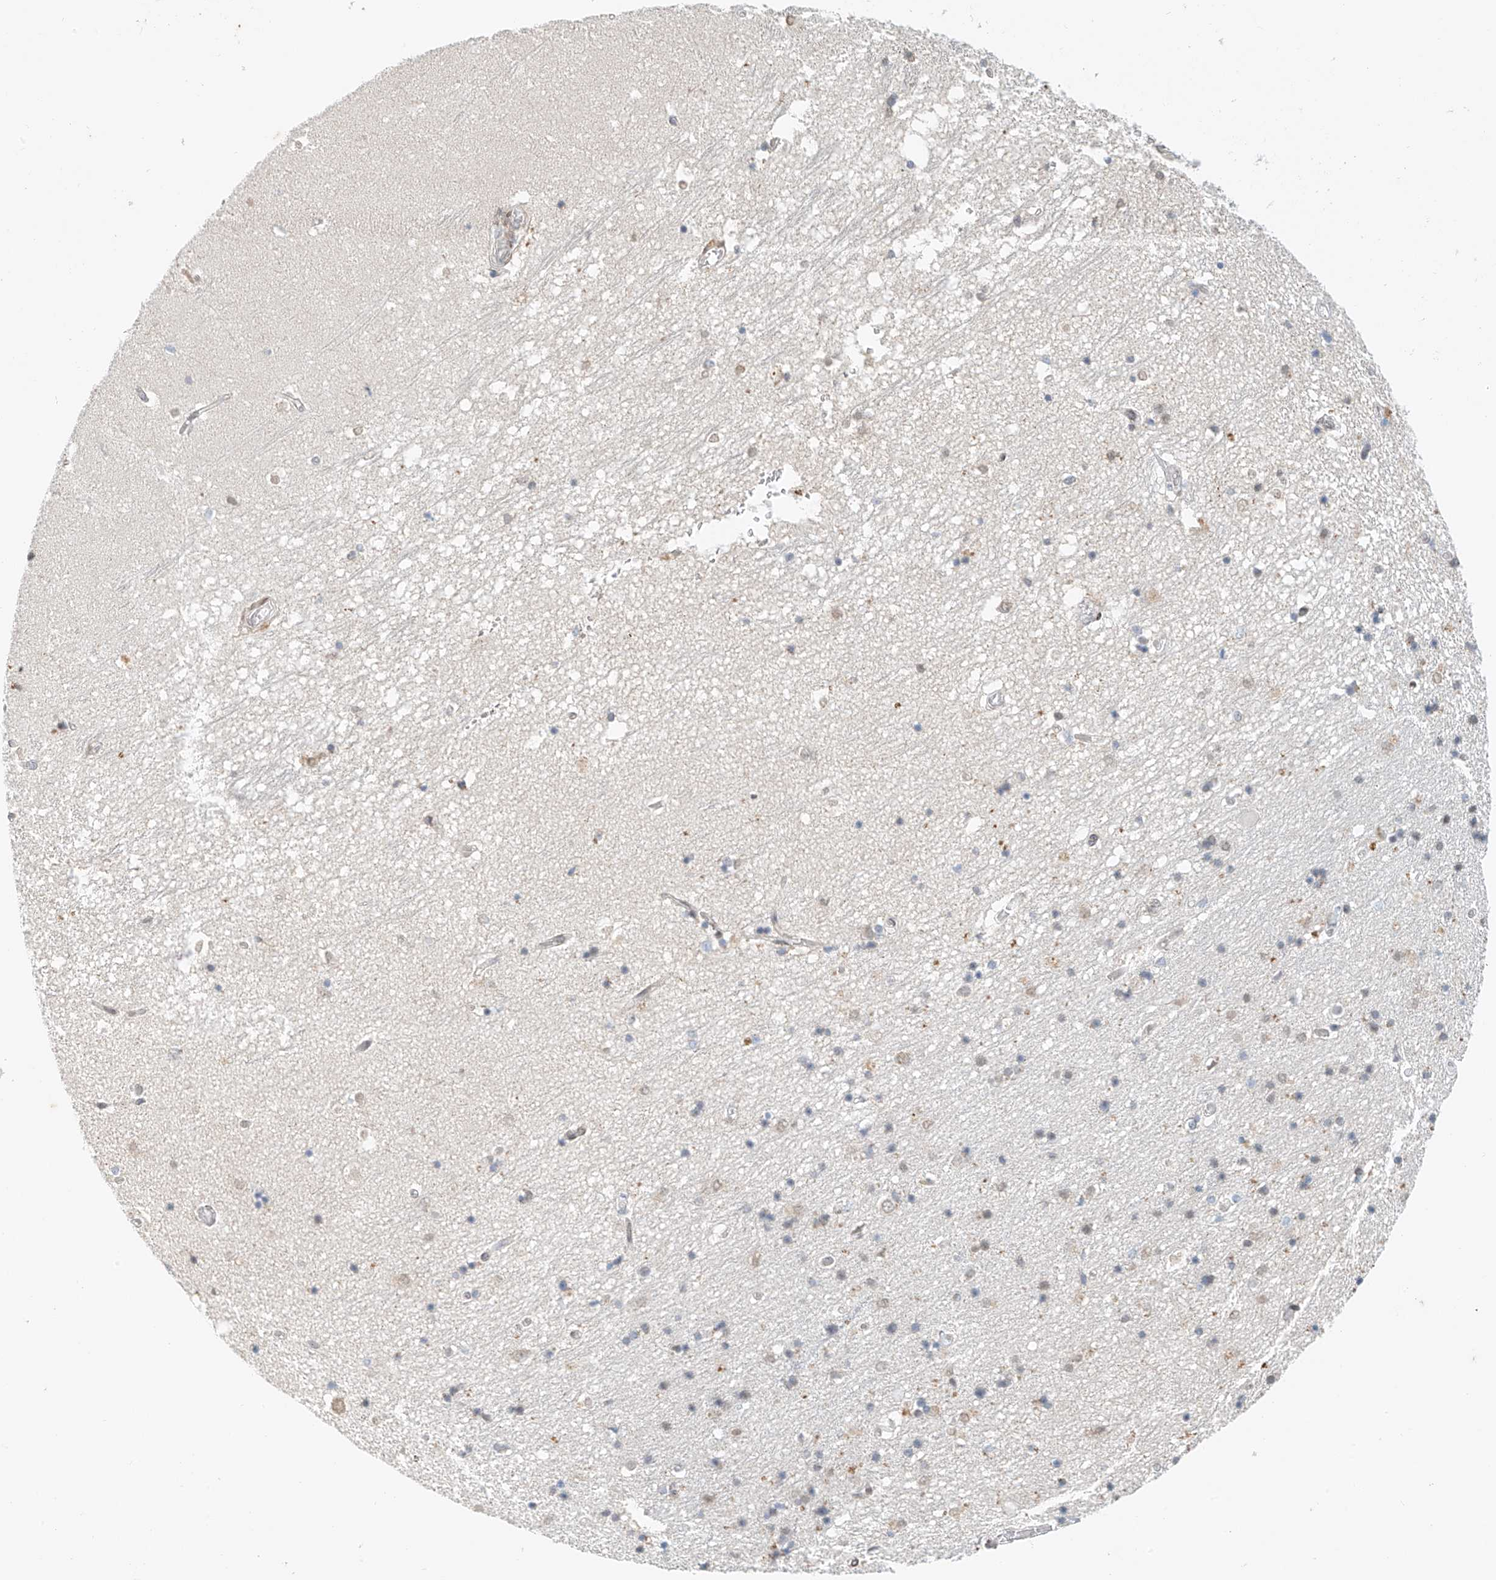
{"staining": {"intensity": "weak", "quantity": "<25%", "location": "cytoplasmic/membranous,nuclear"}, "tissue": "hippocampus", "cell_type": "Glial cells", "image_type": "normal", "snomed": [{"axis": "morphology", "description": "Normal tissue, NOS"}, {"axis": "topography", "description": "Hippocampus"}], "caption": "High power microscopy image of an immunohistochemistry (IHC) image of benign hippocampus, revealing no significant positivity in glial cells.", "gene": "STARD9", "patient": {"sex": "male", "age": 45}}